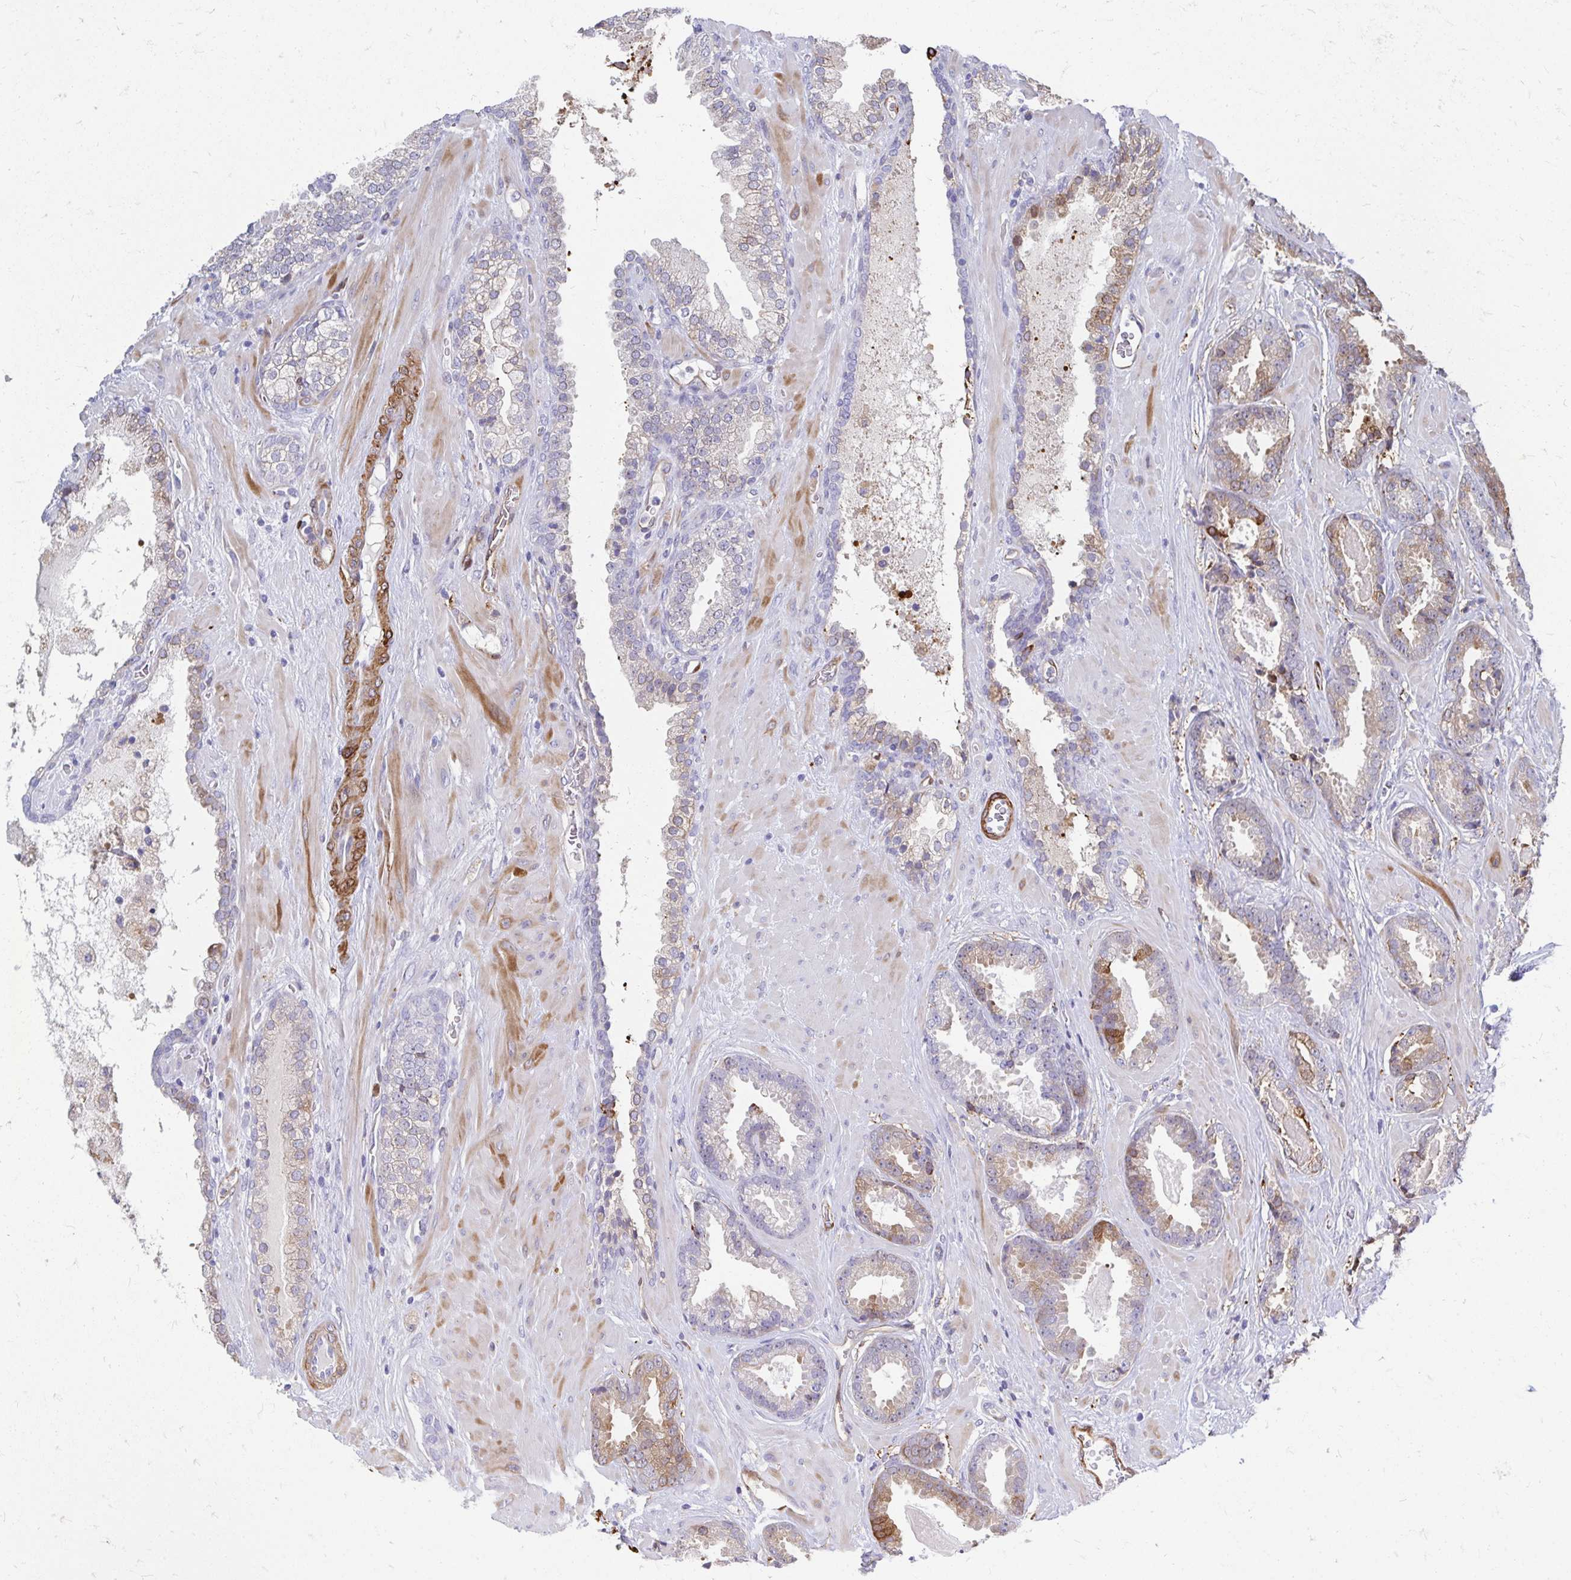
{"staining": {"intensity": "moderate", "quantity": "<25%", "location": "cytoplasmic/membranous"}, "tissue": "prostate cancer", "cell_type": "Tumor cells", "image_type": "cancer", "snomed": [{"axis": "morphology", "description": "Adenocarcinoma, Low grade"}, {"axis": "topography", "description": "Prostate"}], "caption": "Brown immunohistochemical staining in human prostate cancer (adenocarcinoma (low-grade)) exhibits moderate cytoplasmic/membranous expression in about <25% of tumor cells.", "gene": "CDKL1", "patient": {"sex": "male", "age": 62}}